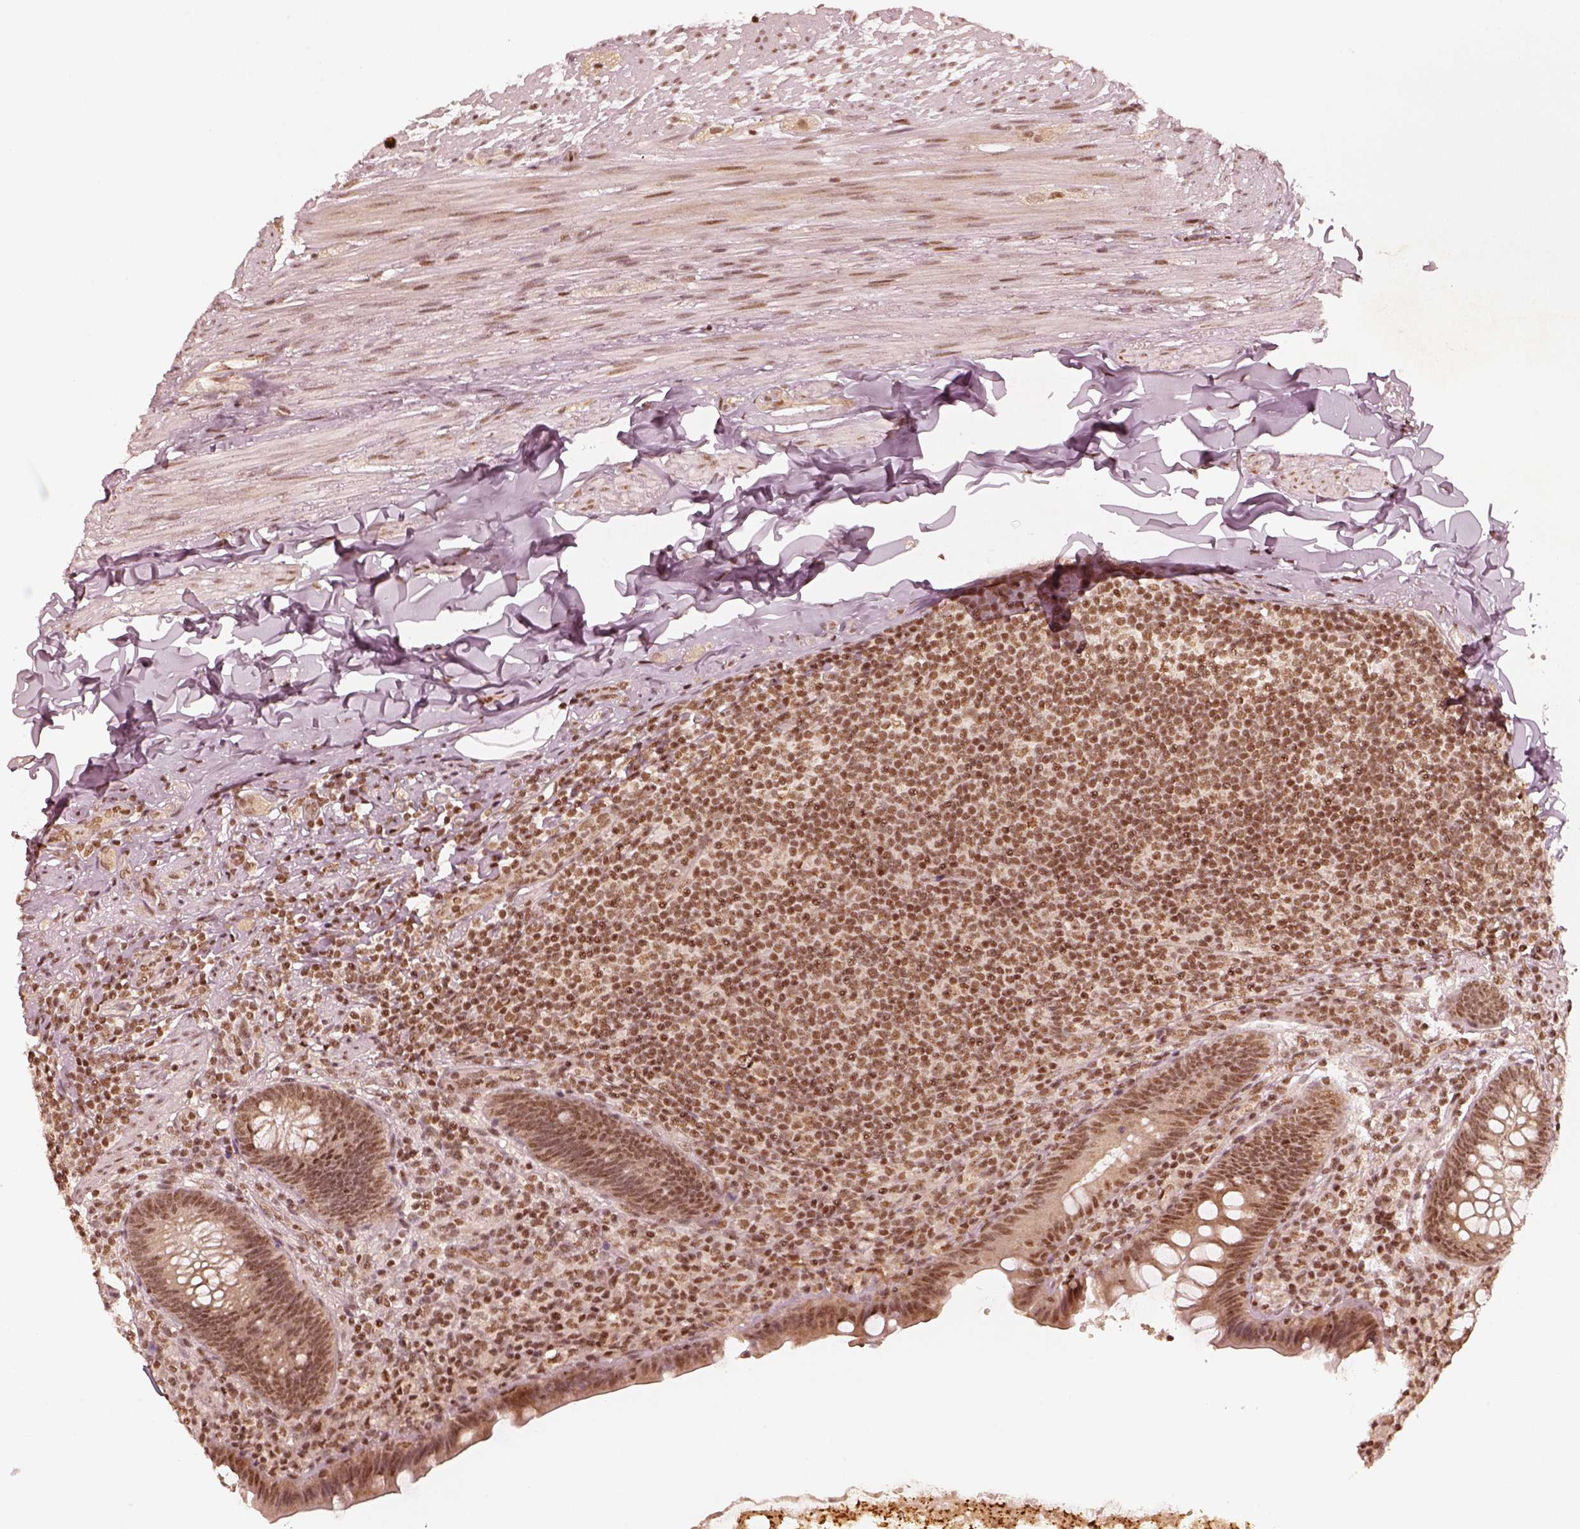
{"staining": {"intensity": "moderate", "quantity": ">75%", "location": "nuclear"}, "tissue": "appendix", "cell_type": "Glandular cells", "image_type": "normal", "snomed": [{"axis": "morphology", "description": "Normal tissue, NOS"}, {"axis": "topography", "description": "Appendix"}], "caption": "This is an image of immunohistochemistry (IHC) staining of normal appendix, which shows moderate staining in the nuclear of glandular cells.", "gene": "GMEB2", "patient": {"sex": "male", "age": 47}}